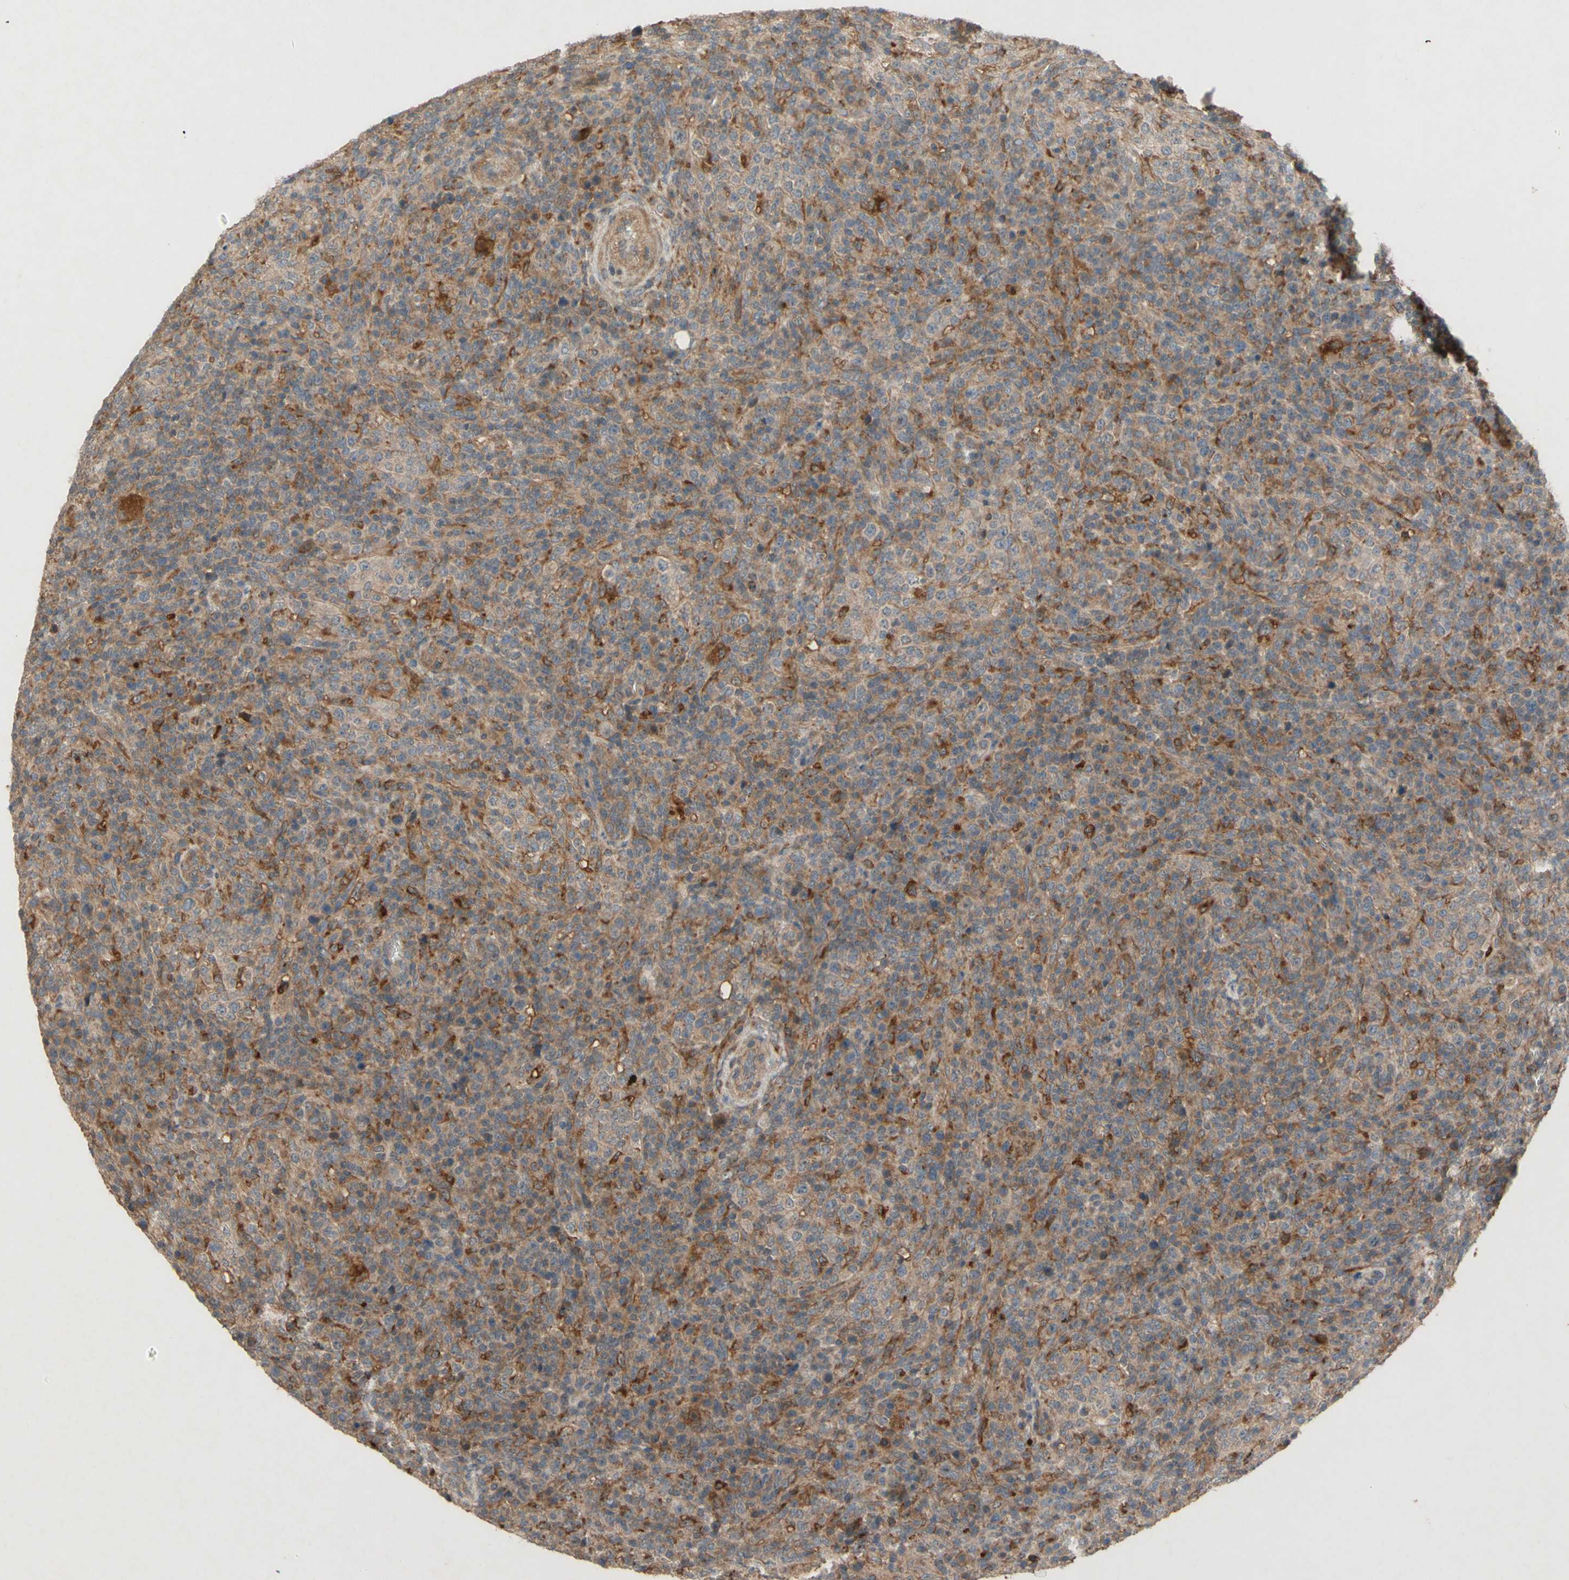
{"staining": {"intensity": "moderate", "quantity": ">75%", "location": "cytoplasmic/membranous"}, "tissue": "lymphoma", "cell_type": "Tumor cells", "image_type": "cancer", "snomed": [{"axis": "morphology", "description": "Malignant lymphoma, non-Hodgkin's type, High grade"}, {"axis": "topography", "description": "Lymph node"}], "caption": "Protein staining of high-grade malignant lymphoma, non-Hodgkin's type tissue reveals moderate cytoplasmic/membranous staining in approximately >75% of tumor cells. The protein is stained brown, and the nuclei are stained in blue (DAB IHC with brightfield microscopy, high magnification).", "gene": "ATP6V1F", "patient": {"sex": "female", "age": 76}}